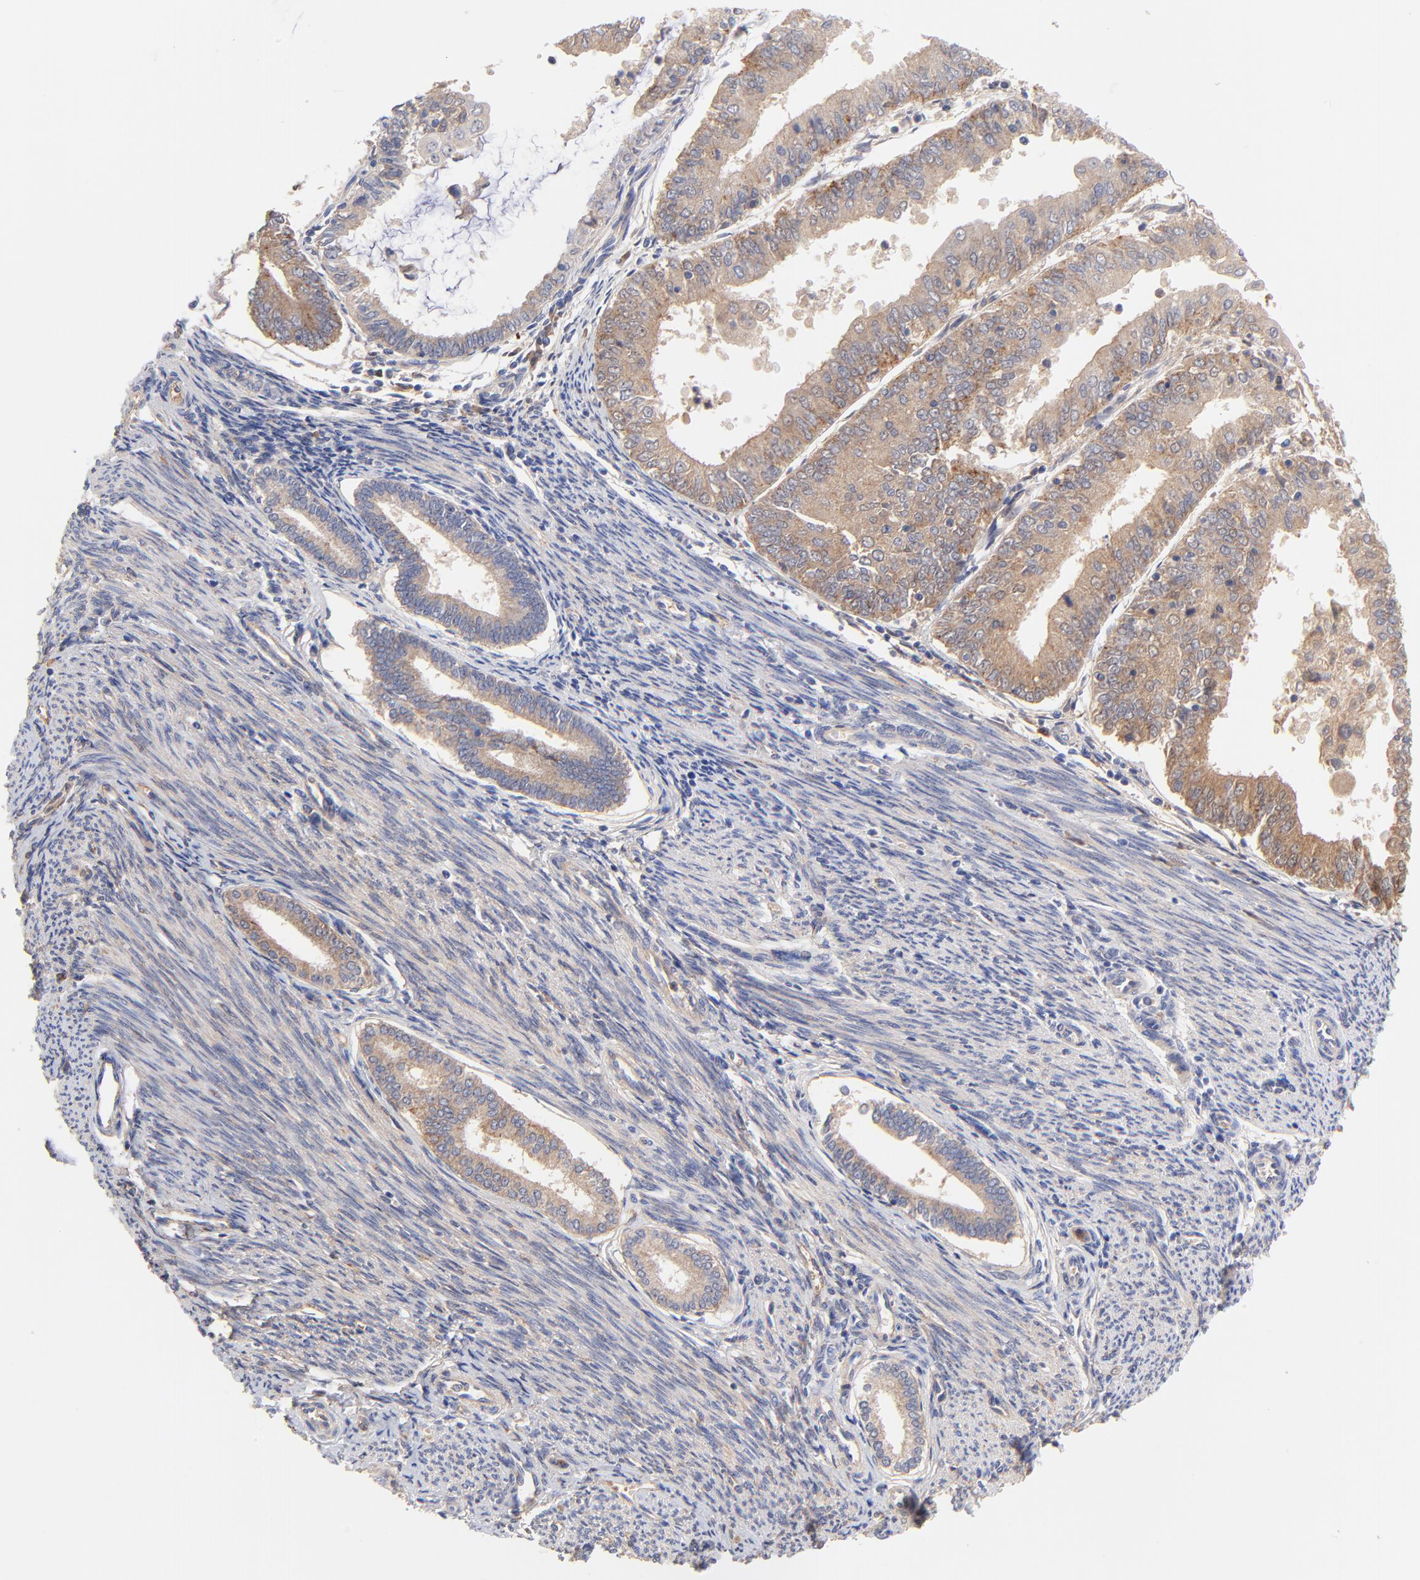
{"staining": {"intensity": "moderate", "quantity": ">75%", "location": "cytoplasmic/membranous"}, "tissue": "endometrial cancer", "cell_type": "Tumor cells", "image_type": "cancer", "snomed": [{"axis": "morphology", "description": "Adenocarcinoma, NOS"}, {"axis": "topography", "description": "Endometrium"}], "caption": "Immunohistochemical staining of human adenocarcinoma (endometrial) displays medium levels of moderate cytoplasmic/membranous expression in approximately >75% of tumor cells.", "gene": "PTK7", "patient": {"sex": "female", "age": 79}}